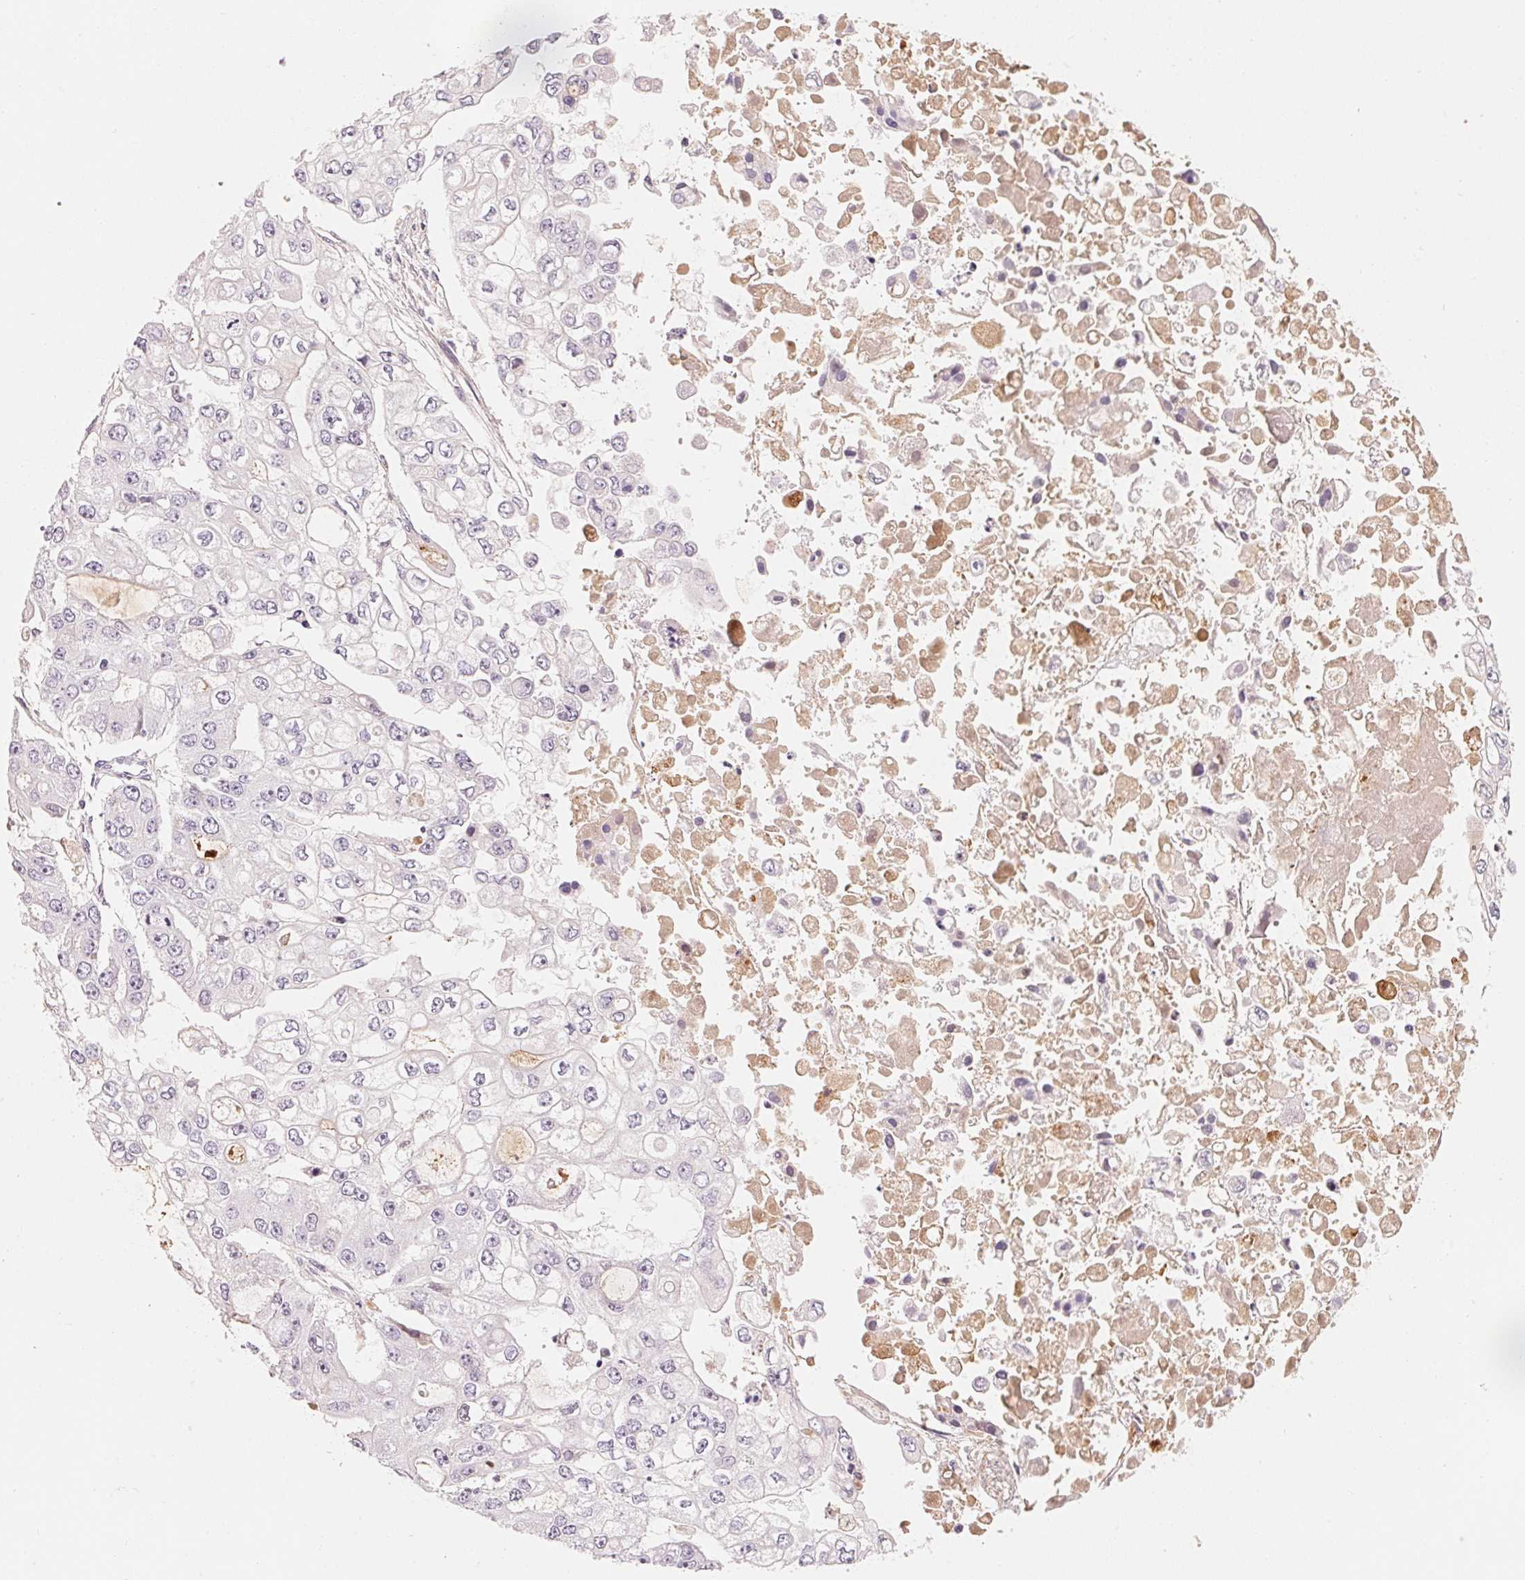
{"staining": {"intensity": "negative", "quantity": "none", "location": "none"}, "tissue": "ovarian cancer", "cell_type": "Tumor cells", "image_type": "cancer", "snomed": [{"axis": "morphology", "description": "Cystadenocarcinoma, serous, NOS"}, {"axis": "topography", "description": "Ovary"}], "caption": "The photomicrograph reveals no staining of tumor cells in ovarian serous cystadenocarcinoma. (DAB (3,3'-diaminobenzidine) immunohistochemistry (IHC), high magnification).", "gene": "CFHR2", "patient": {"sex": "female", "age": 56}}